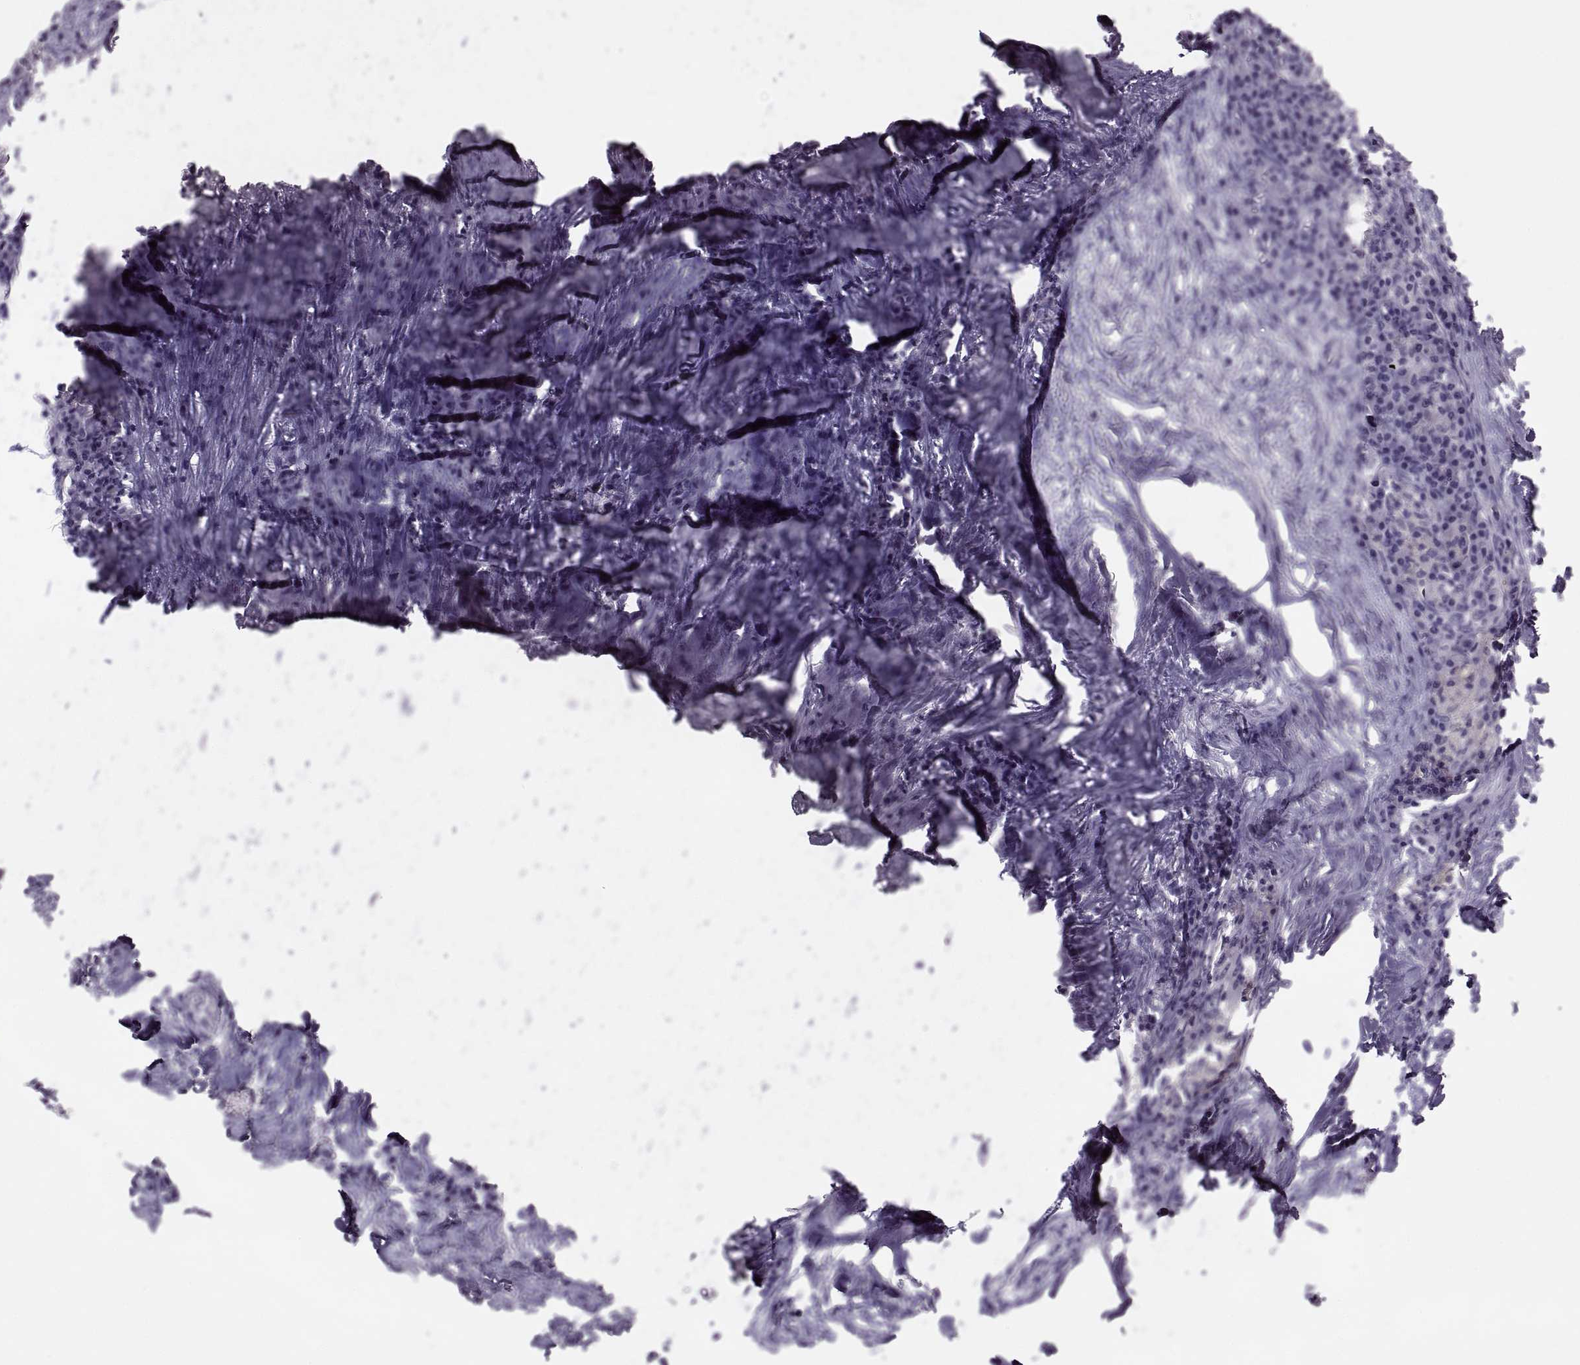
{"staining": {"intensity": "negative", "quantity": "none", "location": "none"}, "tissue": "colorectal cancer", "cell_type": "Tumor cells", "image_type": "cancer", "snomed": [{"axis": "morphology", "description": "Adenocarcinoma, NOS"}, {"axis": "topography", "description": "Colon"}], "caption": "A photomicrograph of colorectal adenocarcinoma stained for a protein shows no brown staining in tumor cells.", "gene": "SYNGR4", "patient": {"sex": "male", "age": 67}}